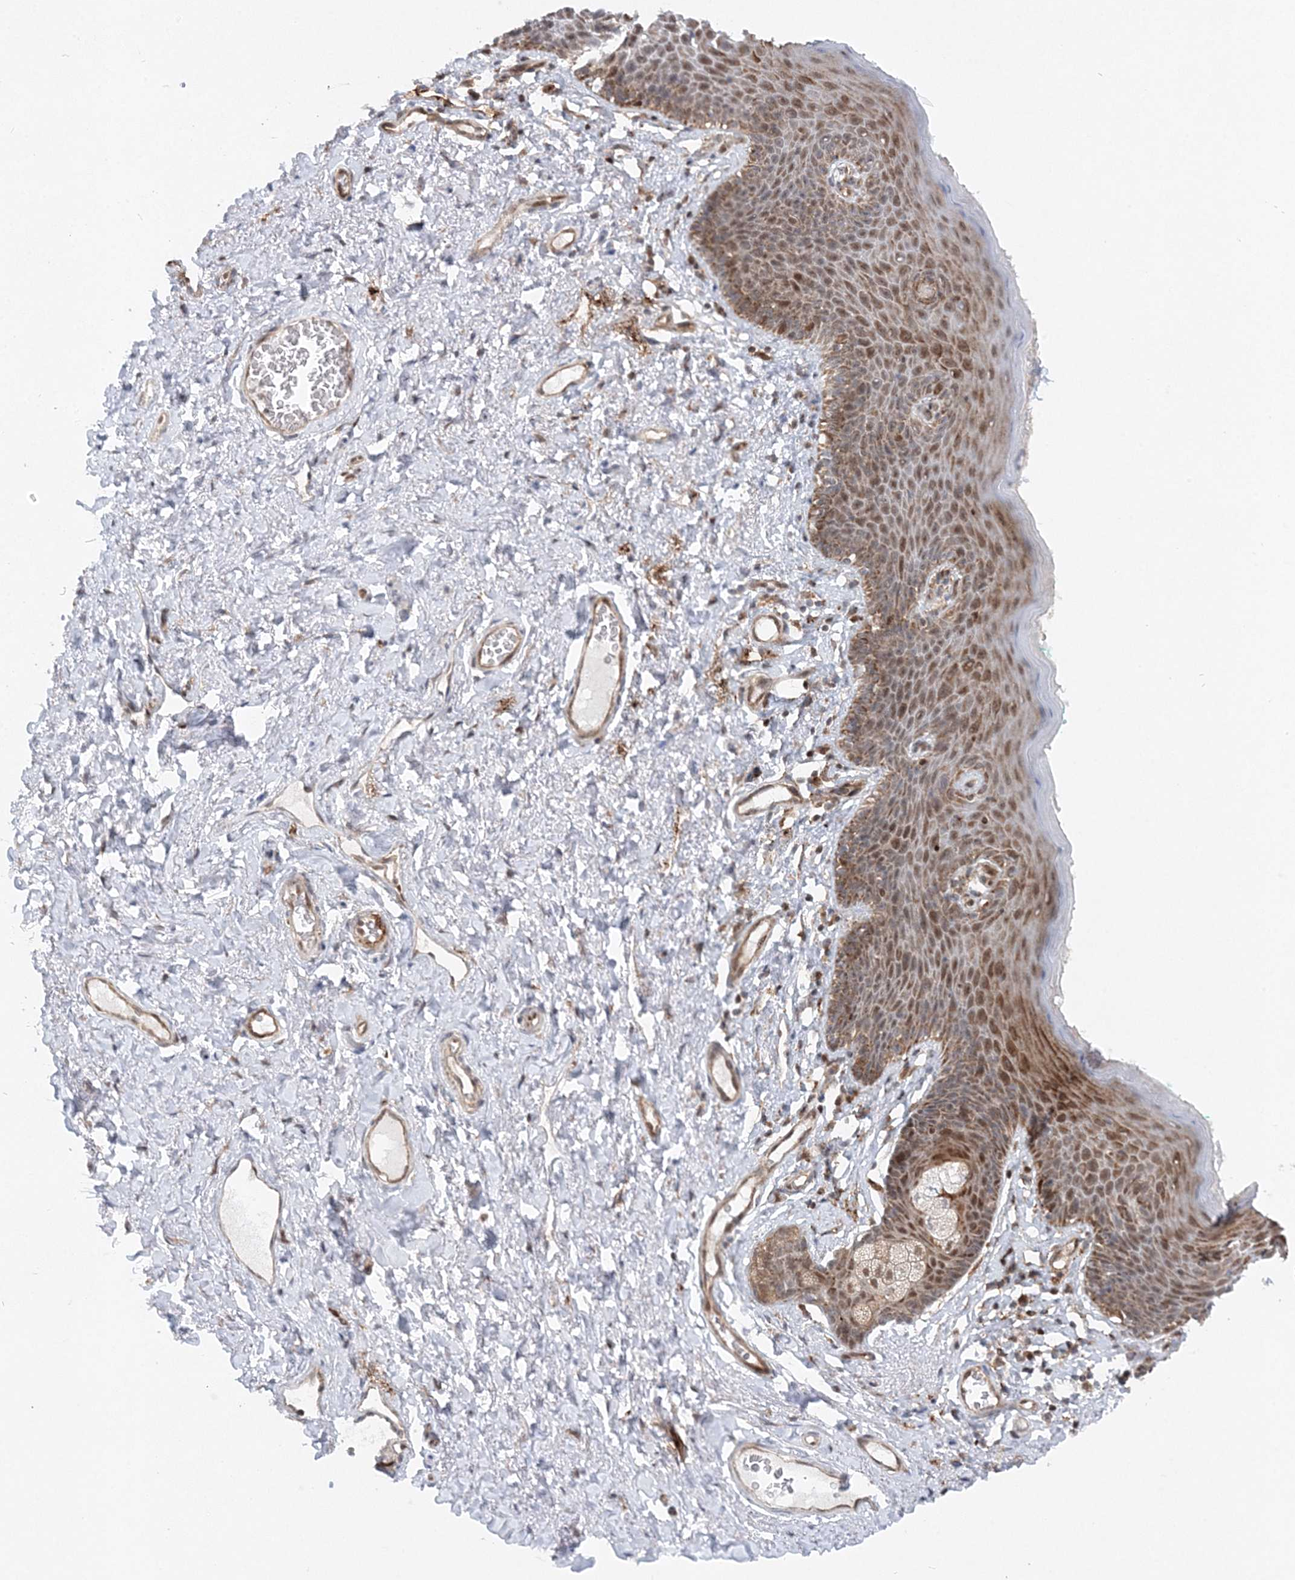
{"staining": {"intensity": "moderate", "quantity": ">75%", "location": "cytoplasmic/membranous,nuclear"}, "tissue": "skin", "cell_type": "Epidermal cells", "image_type": "normal", "snomed": [{"axis": "morphology", "description": "Normal tissue, NOS"}, {"axis": "topography", "description": "Vulva"}], "caption": "Immunohistochemical staining of normal skin displays medium levels of moderate cytoplasmic/membranous,nuclear expression in about >75% of epidermal cells.", "gene": "RAB11FIP2", "patient": {"sex": "female", "age": 66}}